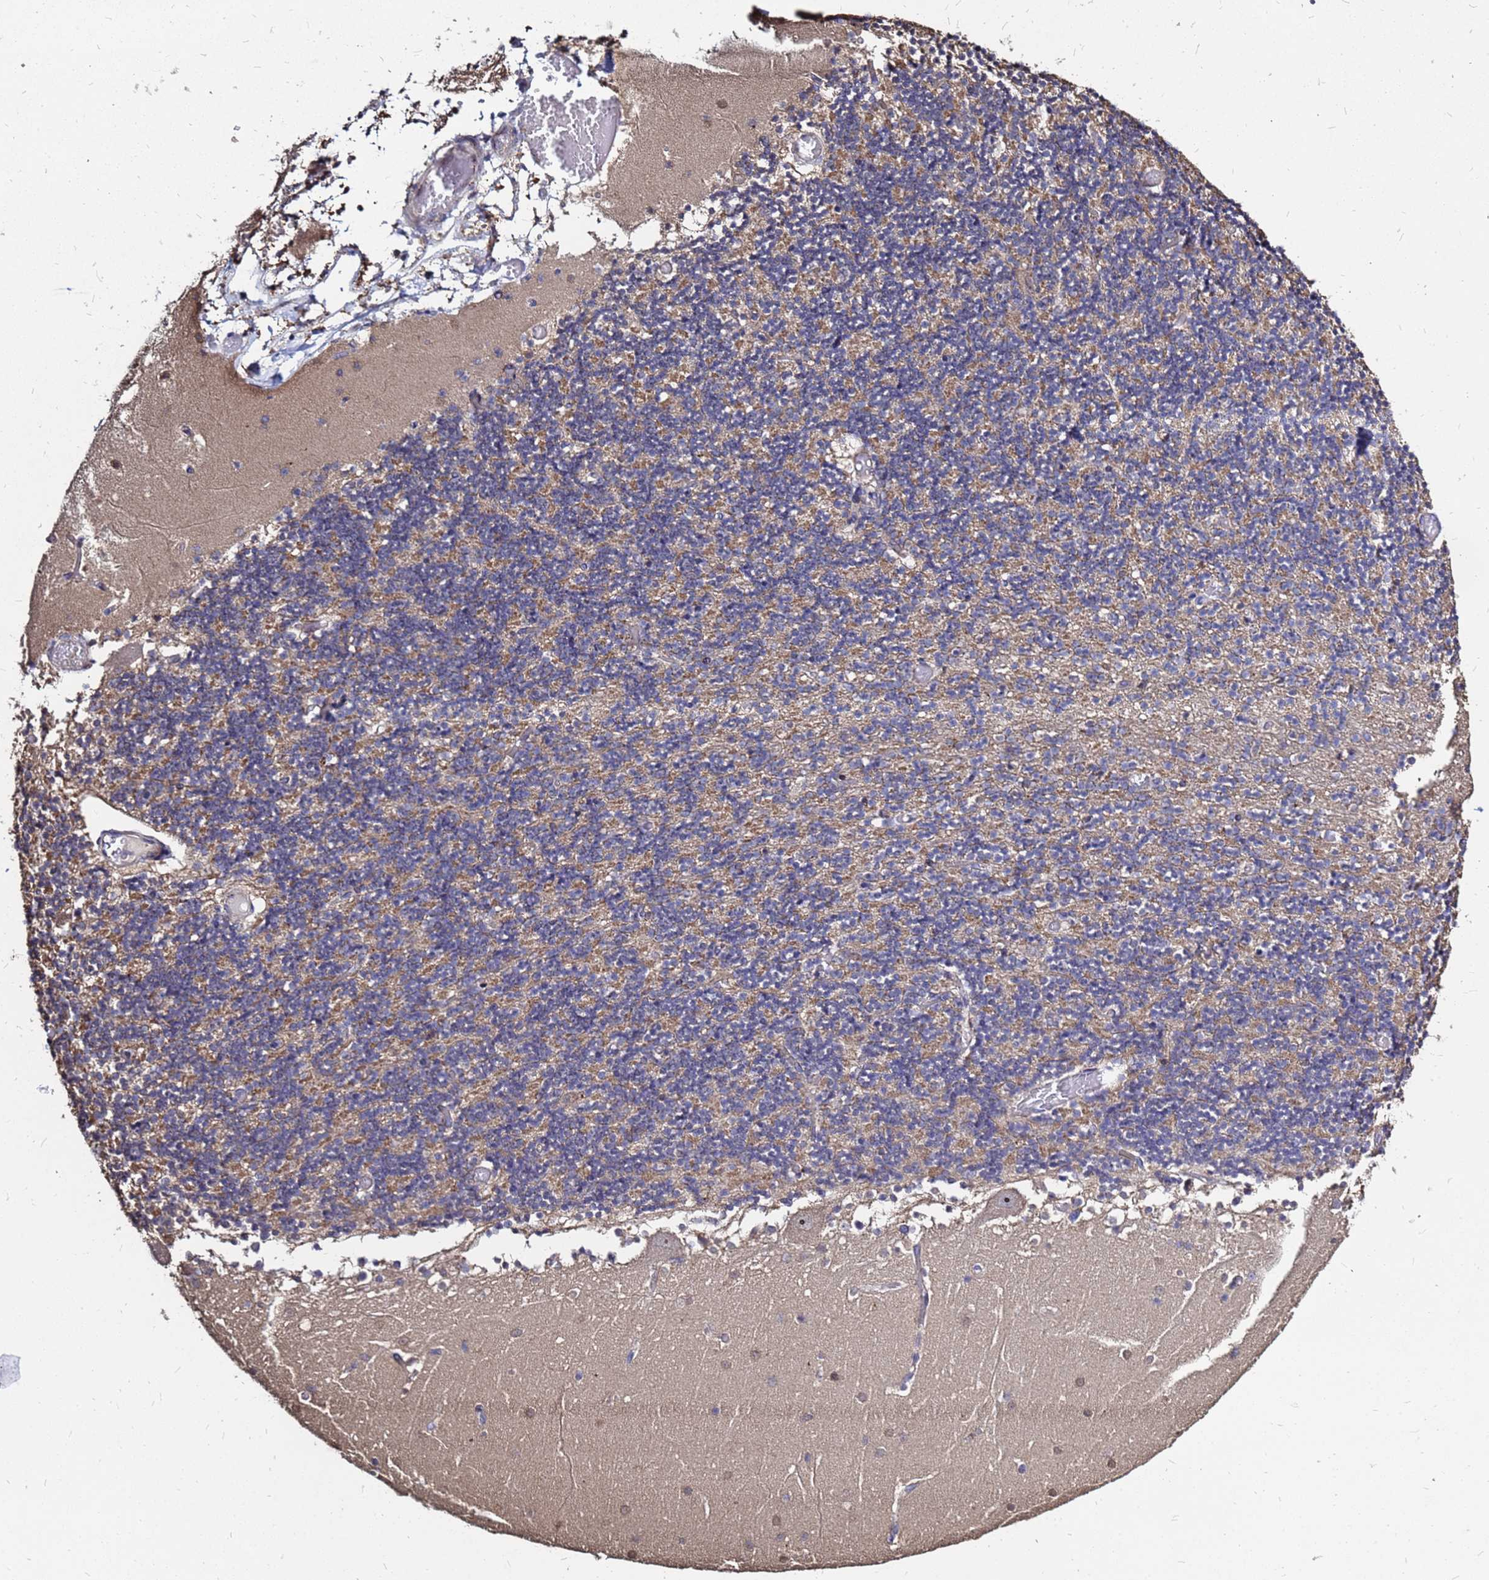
{"staining": {"intensity": "weak", "quantity": "25%-75%", "location": "cytoplasmic/membranous"}, "tissue": "cerebellum", "cell_type": "Cells in granular layer", "image_type": "normal", "snomed": [{"axis": "morphology", "description": "Normal tissue, NOS"}, {"axis": "topography", "description": "Cerebellum"}], "caption": "The immunohistochemical stain labels weak cytoplasmic/membranous expression in cells in granular layer of benign cerebellum.", "gene": "MOB2", "patient": {"sex": "female", "age": 28}}